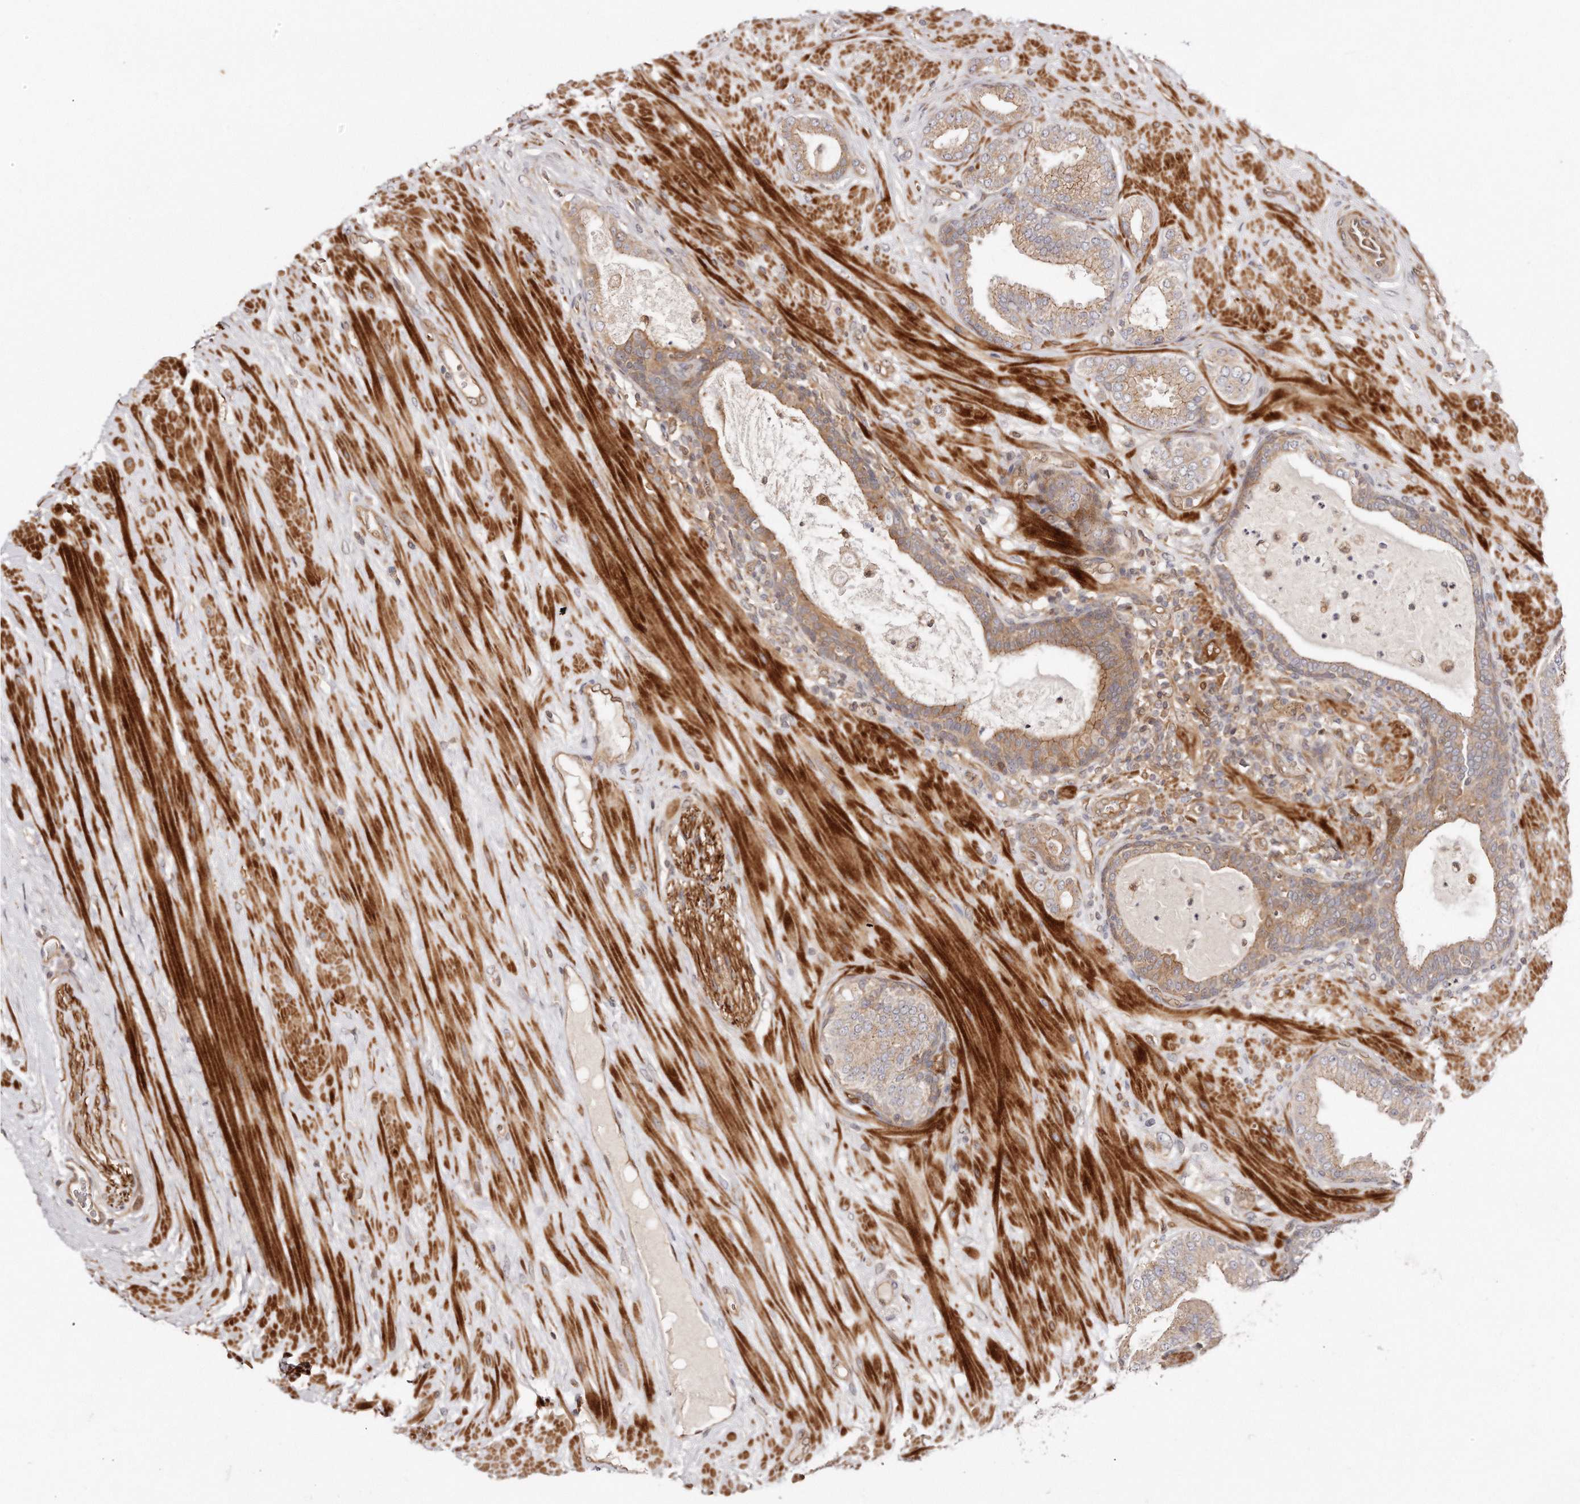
{"staining": {"intensity": "moderate", "quantity": "25%-75%", "location": "cytoplasmic/membranous"}, "tissue": "prostate cancer", "cell_type": "Tumor cells", "image_type": "cancer", "snomed": [{"axis": "morphology", "description": "Adenocarcinoma, Low grade"}, {"axis": "topography", "description": "Prostate"}], "caption": "A histopathology image of human prostate cancer stained for a protein demonstrates moderate cytoplasmic/membranous brown staining in tumor cells. The protein is shown in brown color, while the nuclei are stained blue.", "gene": "GBP4", "patient": {"sex": "male", "age": 63}}